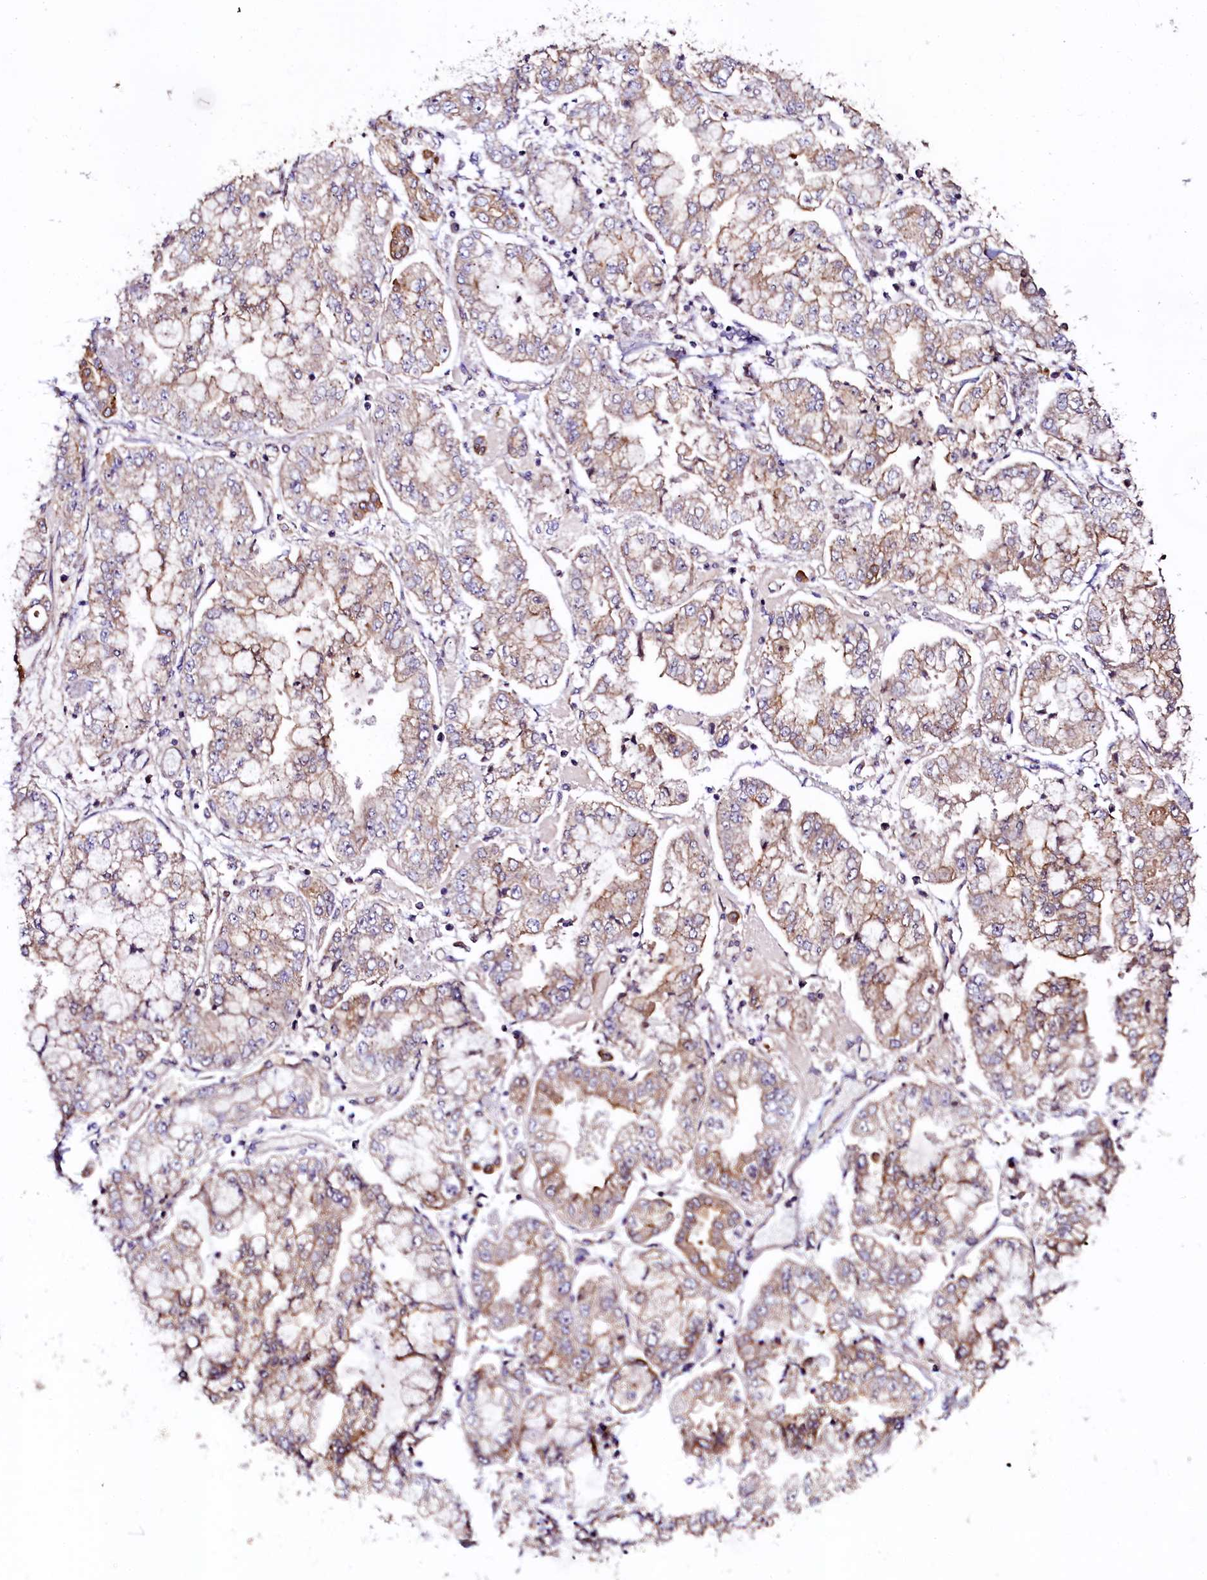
{"staining": {"intensity": "weak", "quantity": "25%-75%", "location": "cytoplasmic/membranous"}, "tissue": "stomach cancer", "cell_type": "Tumor cells", "image_type": "cancer", "snomed": [{"axis": "morphology", "description": "Adenocarcinoma, NOS"}, {"axis": "topography", "description": "Stomach"}], "caption": "Immunohistochemistry (IHC) histopathology image of neoplastic tissue: stomach adenocarcinoma stained using immunohistochemistry (IHC) demonstrates low levels of weak protein expression localized specifically in the cytoplasmic/membranous of tumor cells, appearing as a cytoplasmic/membranous brown color.", "gene": "APPL2", "patient": {"sex": "male", "age": 76}}